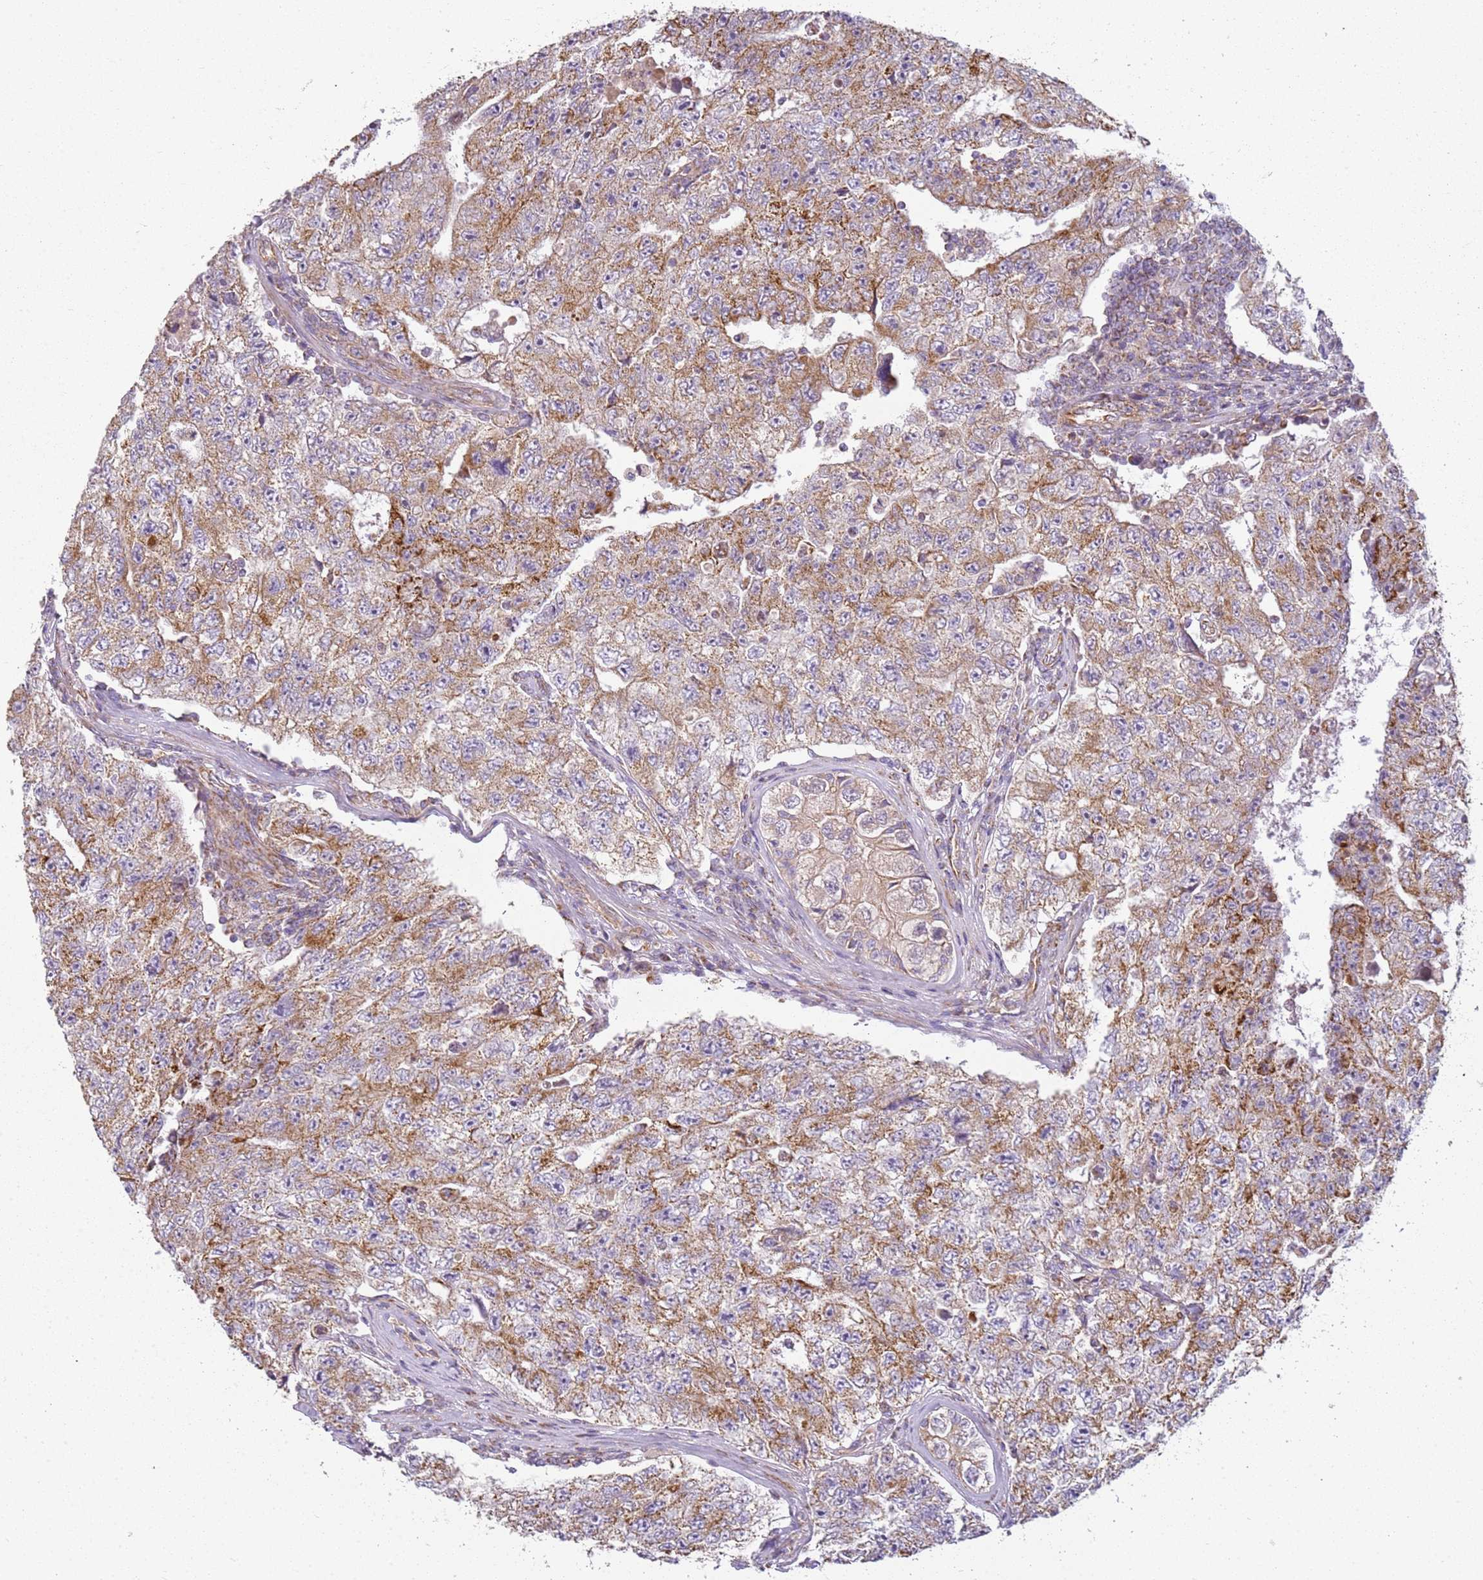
{"staining": {"intensity": "moderate", "quantity": "25%-75%", "location": "cytoplasmic/membranous"}, "tissue": "testis cancer", "cell_type": "Tumor cells", "image_type": "cancer", "snomed": [{"axis": "morphology", "description": "Carcinoma, Embryonal, NOS"}, {"axis": "topography", "description": "Testis"}], "caption": "Immunohistochemistry (IHC) image of testis embryonal carcinoma stained for a protein (brown), which reveals medium levels of moderate cytoplasmic/membranous expression in approximately 25%-75% of tumor cells.", "gene": "TMEM200C", "patient": {"sex": "male", "age": 17}}